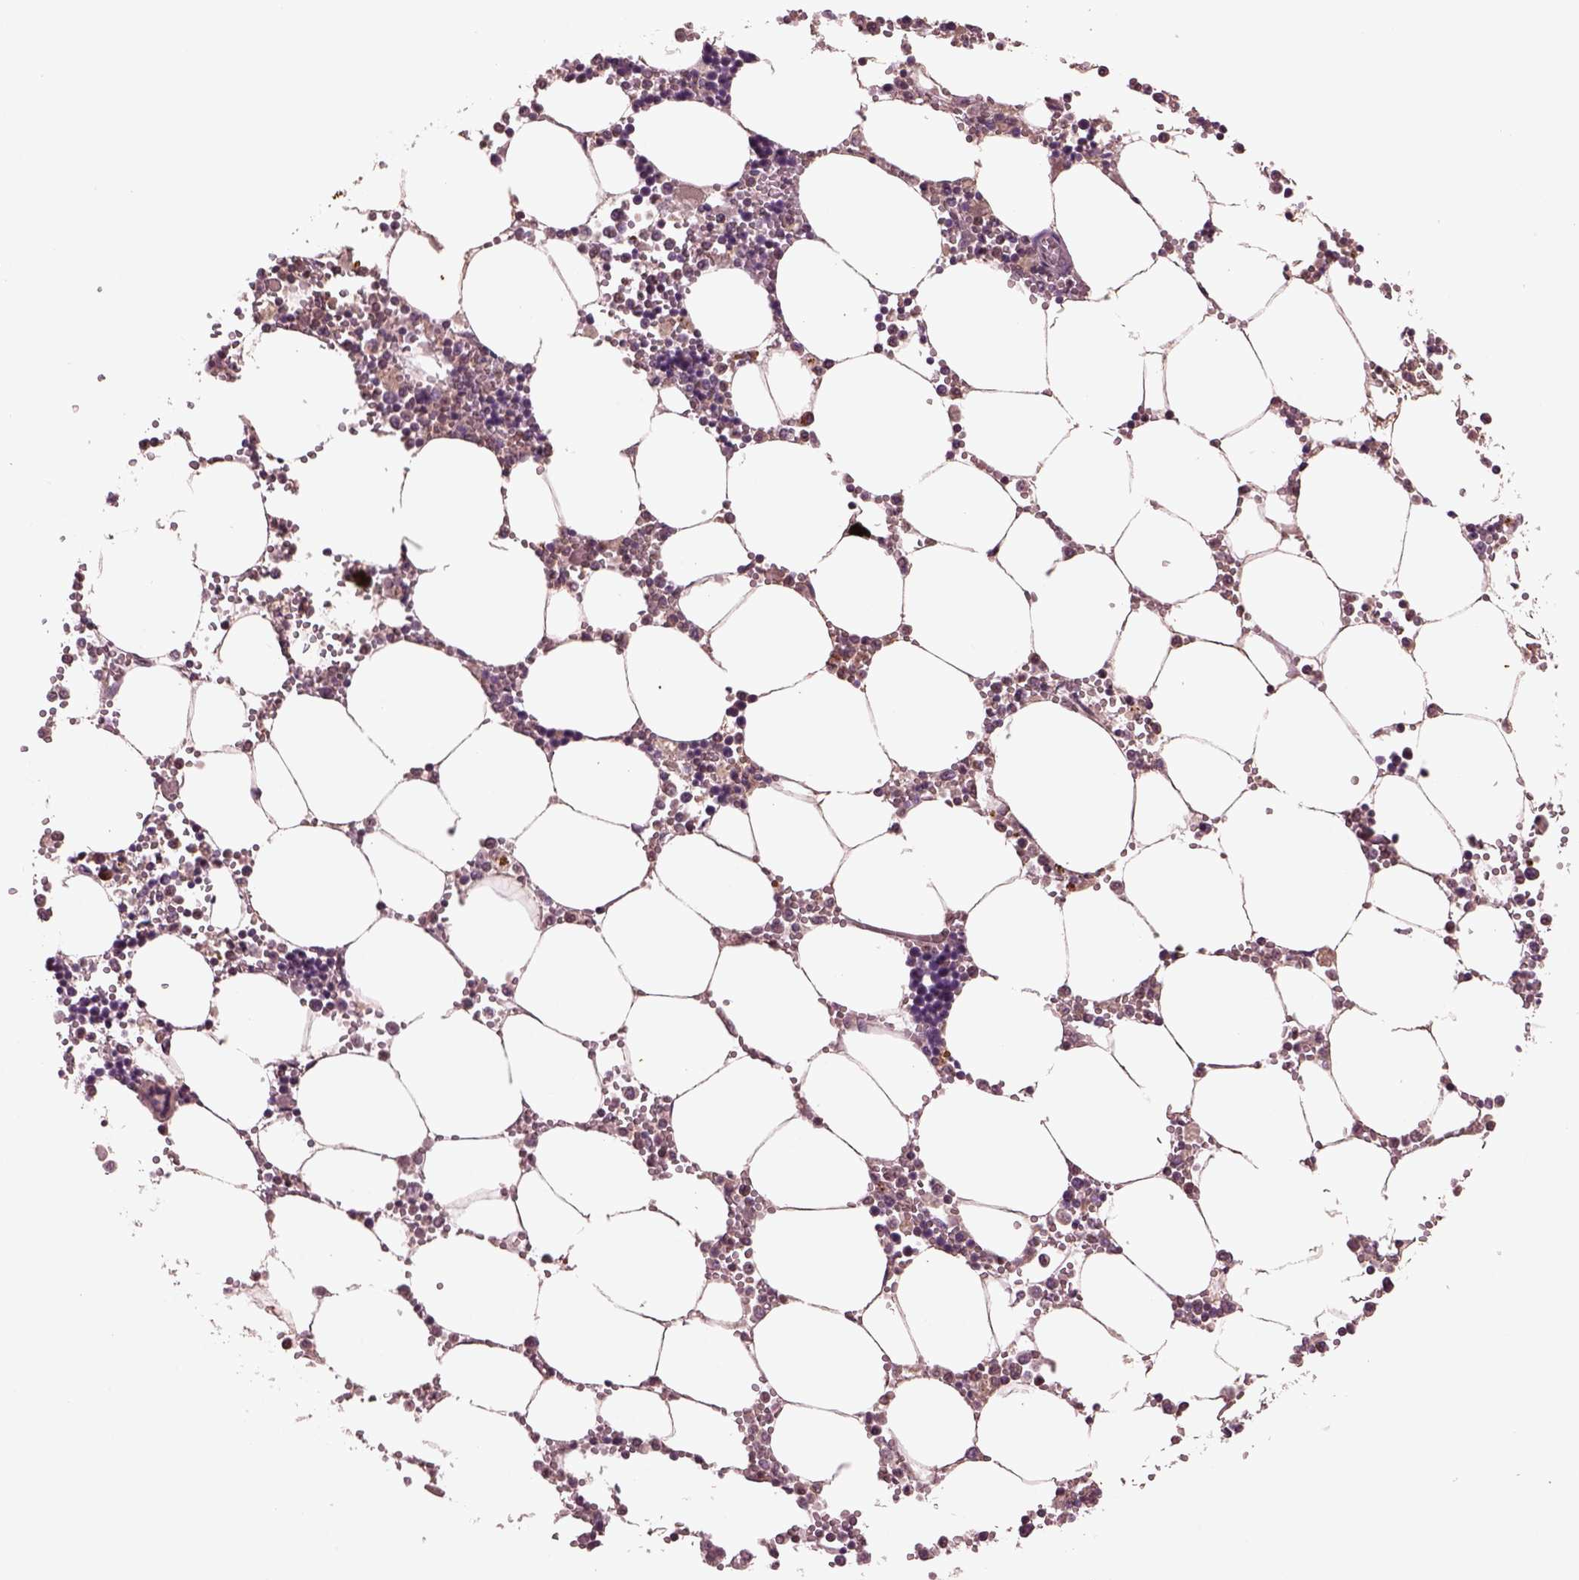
{"staining": {"intensity": "moderate", "quantity": "25%-75%", "location": "cytoplasmic/membranous"}, "tissue": "bone marrow", "cell_type": "Hematopoietic cells", "image_type": "normal", "snomed": [{"axis": "morphology", "description": "Normal tissue, NOS"}, {"axis": "topography", "description": "Bone marrow"}], "caption": "A brown stain highlights moderate cytoplasmic/membranous expression of a protein in hematopoietic cells of benign bone marrow. (Stains: DAB in brown, nuclei in blue, Microscopy: brightfield microscopy at high magnification).", "gene": "PTX4", "patient": {"sex": "male", "age": 54}}